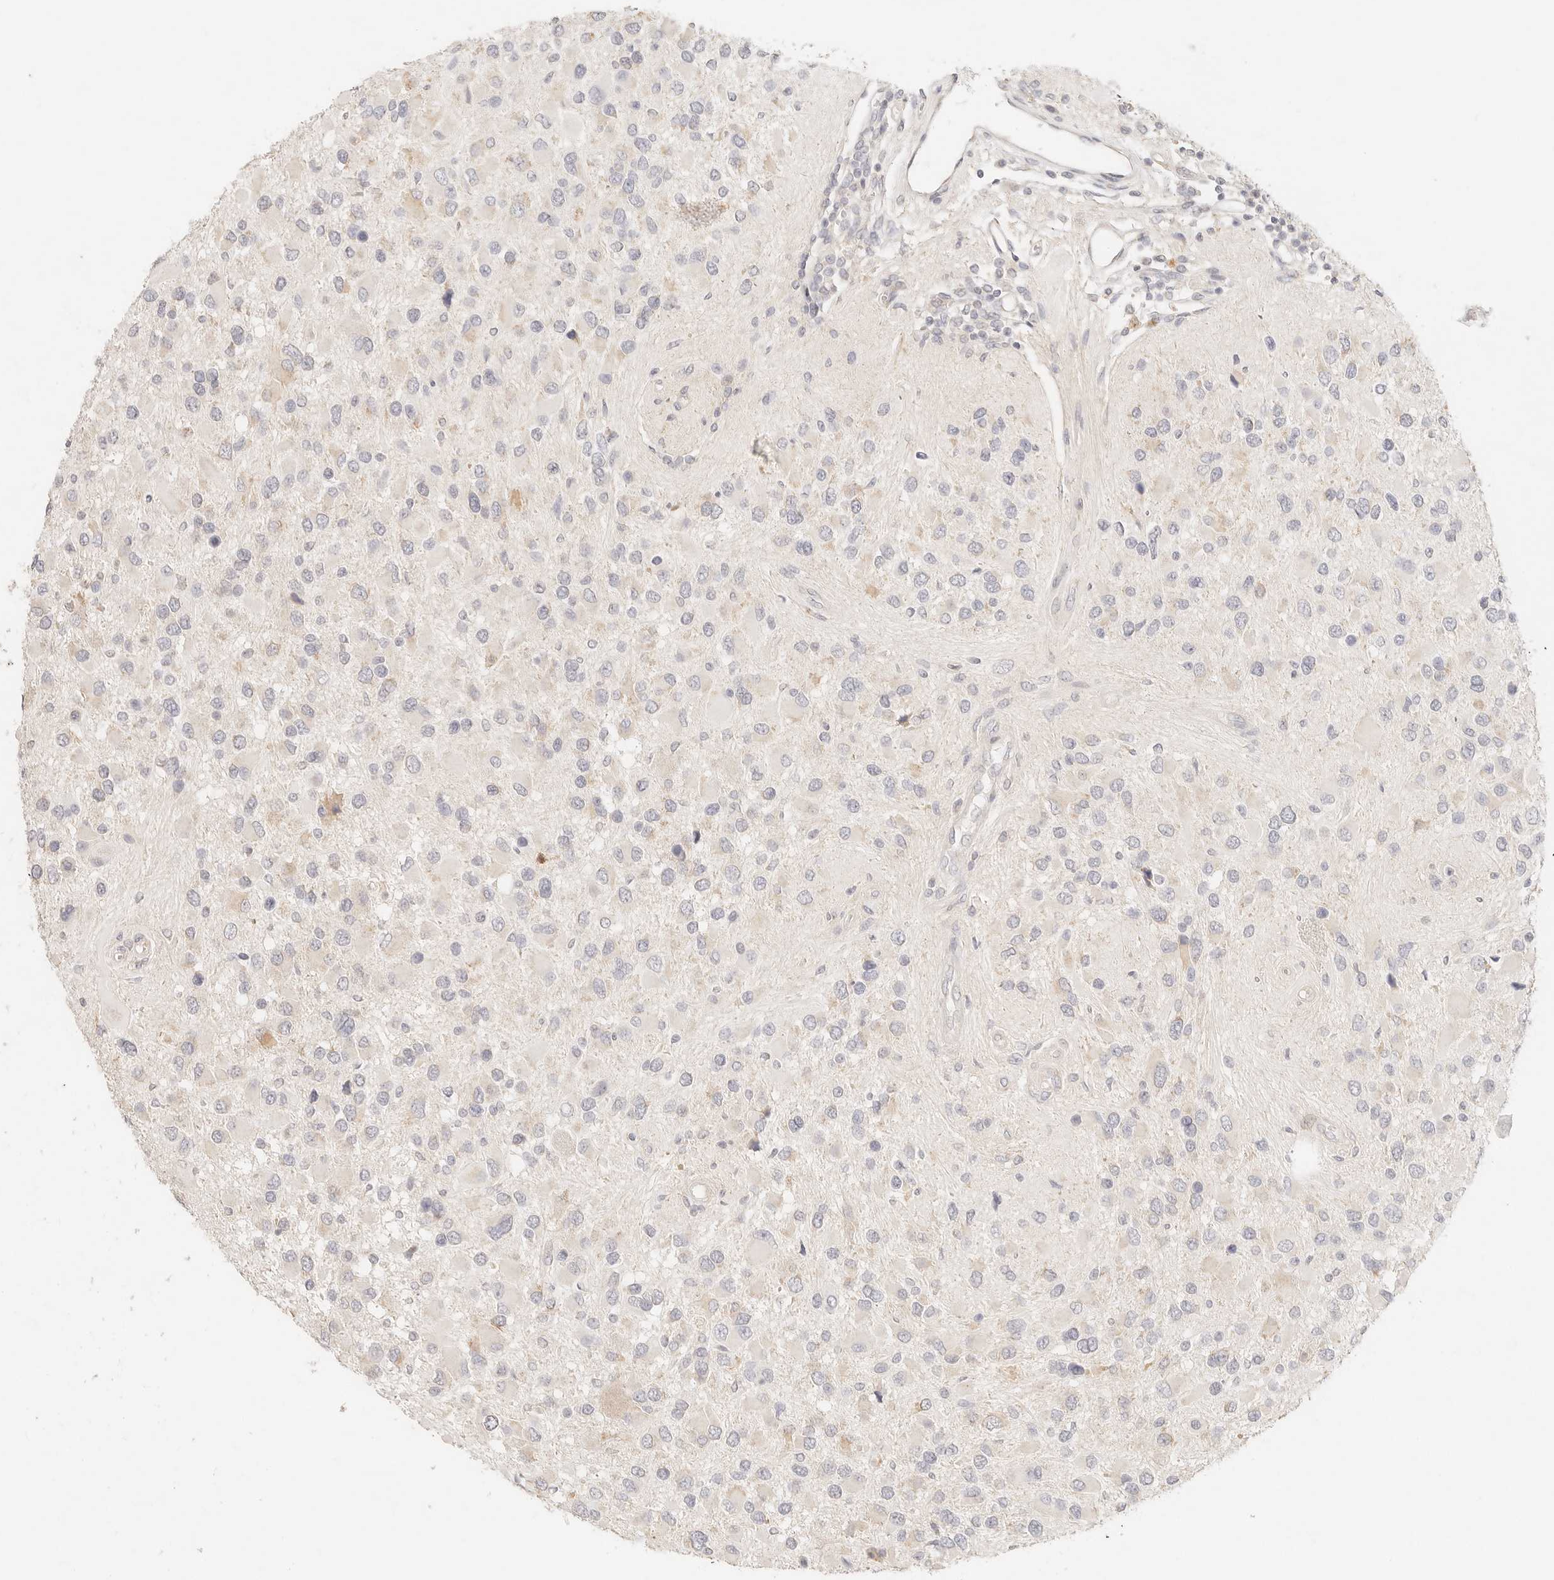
{"staining": {"intensity": "negative", "quantity": "none", "location": "none"}, "tissue": "glioma", "cell_type": "Tumor cells", "image_type": "cancer", "snomed": [{"axis": "morphology", "description": "Glioma, malignant, High grade"}, {"axis": "topography", "description": "Brain"}], "caption": "Immunohistochemistry photomicrograph of neoplastic tissue: human glioma stained with DAB shows no significant protein expression in tumor cells.", "gene": "GPR156", "patient": {"sex": "male", "age": 53}}